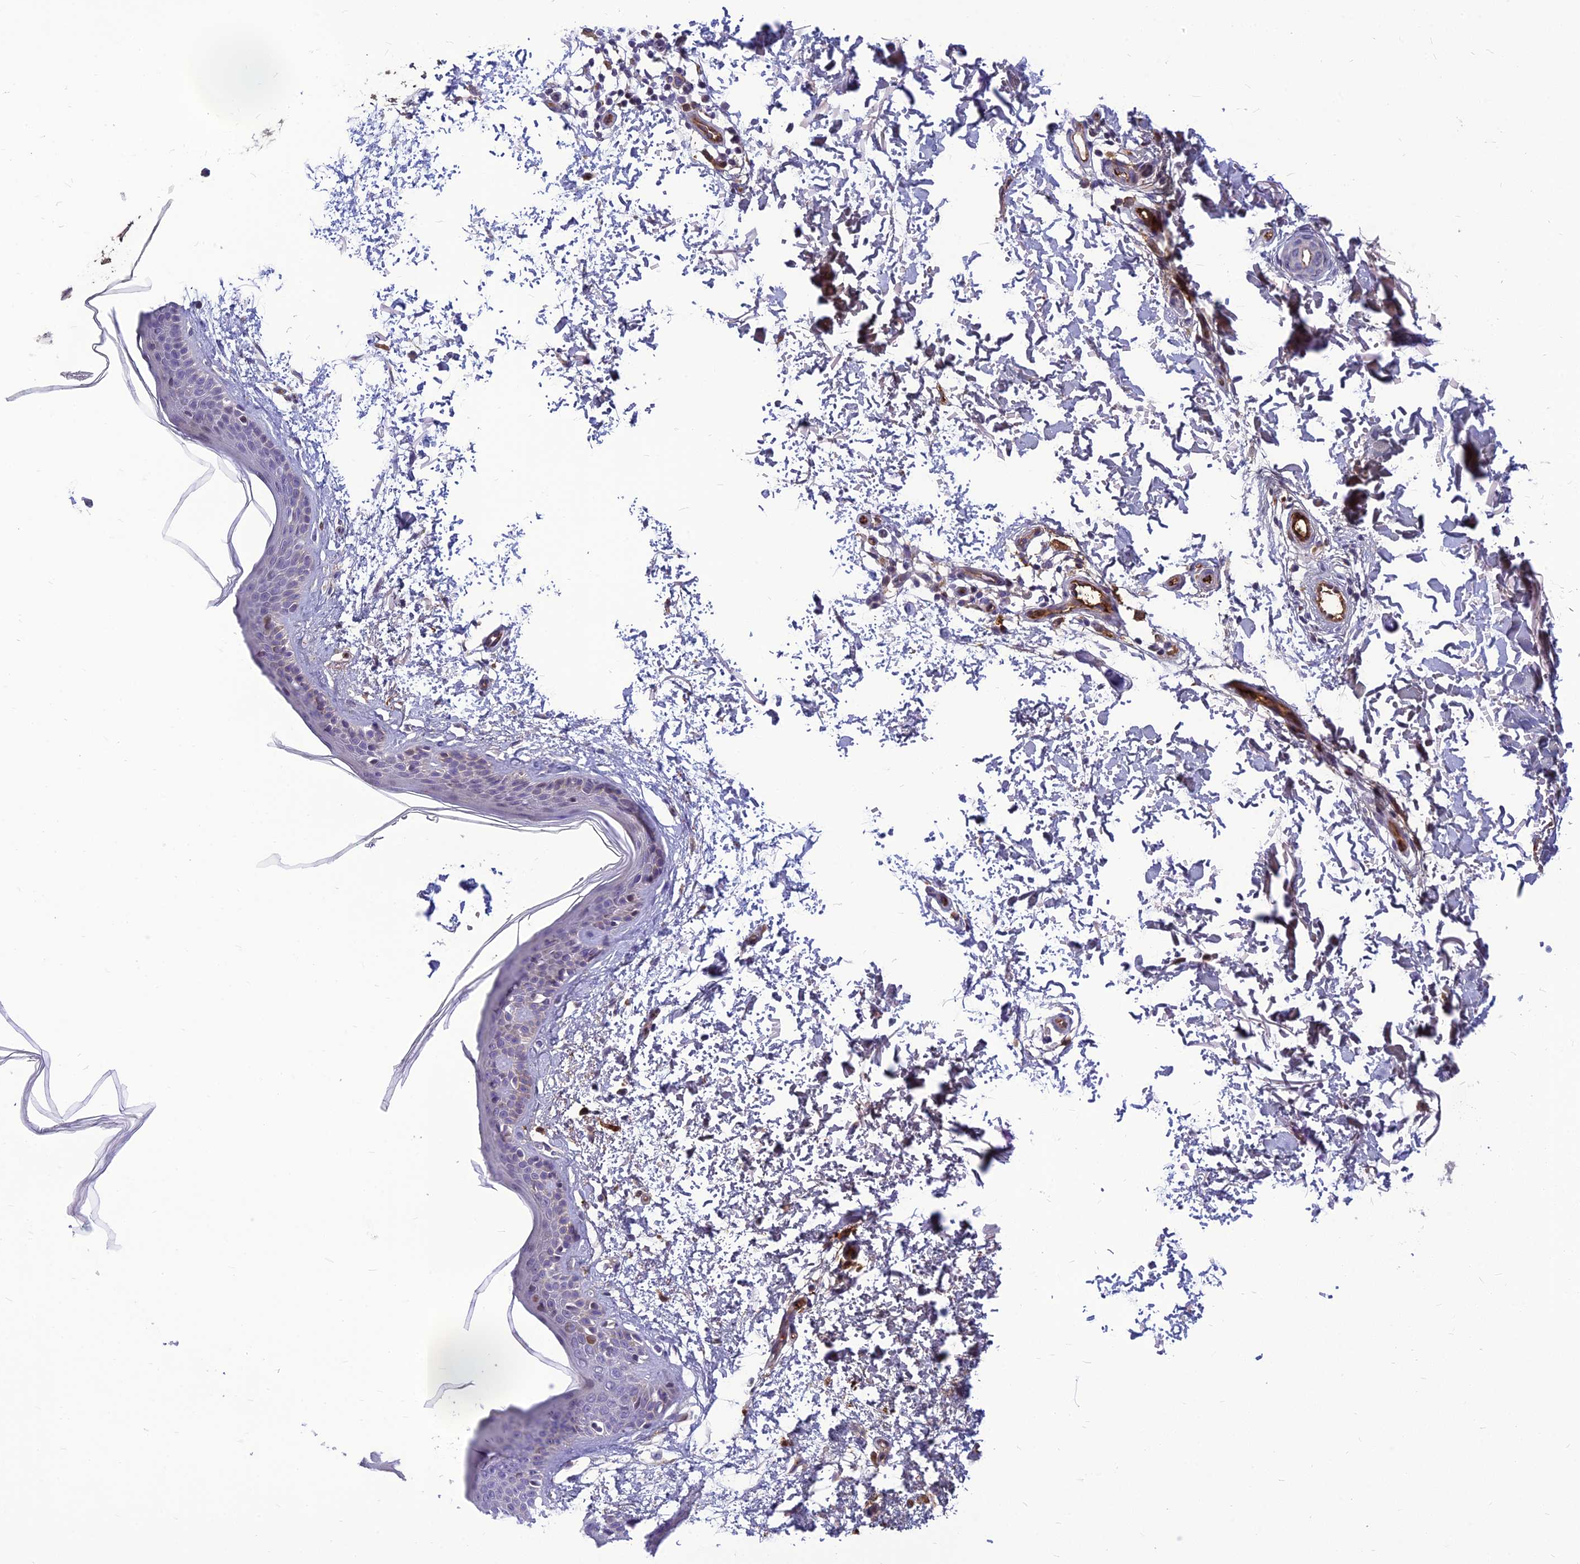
{"staining": {"intensity": "negative", "quantity": "none", "location": "none"}, "tissue": "skin", "cell_type": "Fibroblasts", "image_type": "normal", "snomed": [{"axis": "morphology", "description": "Normal tissue, NOS"}, {"axis": "topography", "description": "Skin"}], "caption": "Fibroblasts are negative for protein expression in unremarkable human skin.", "gene": "CLEC11A", "patient": {"sex": "male", "age": 66}}